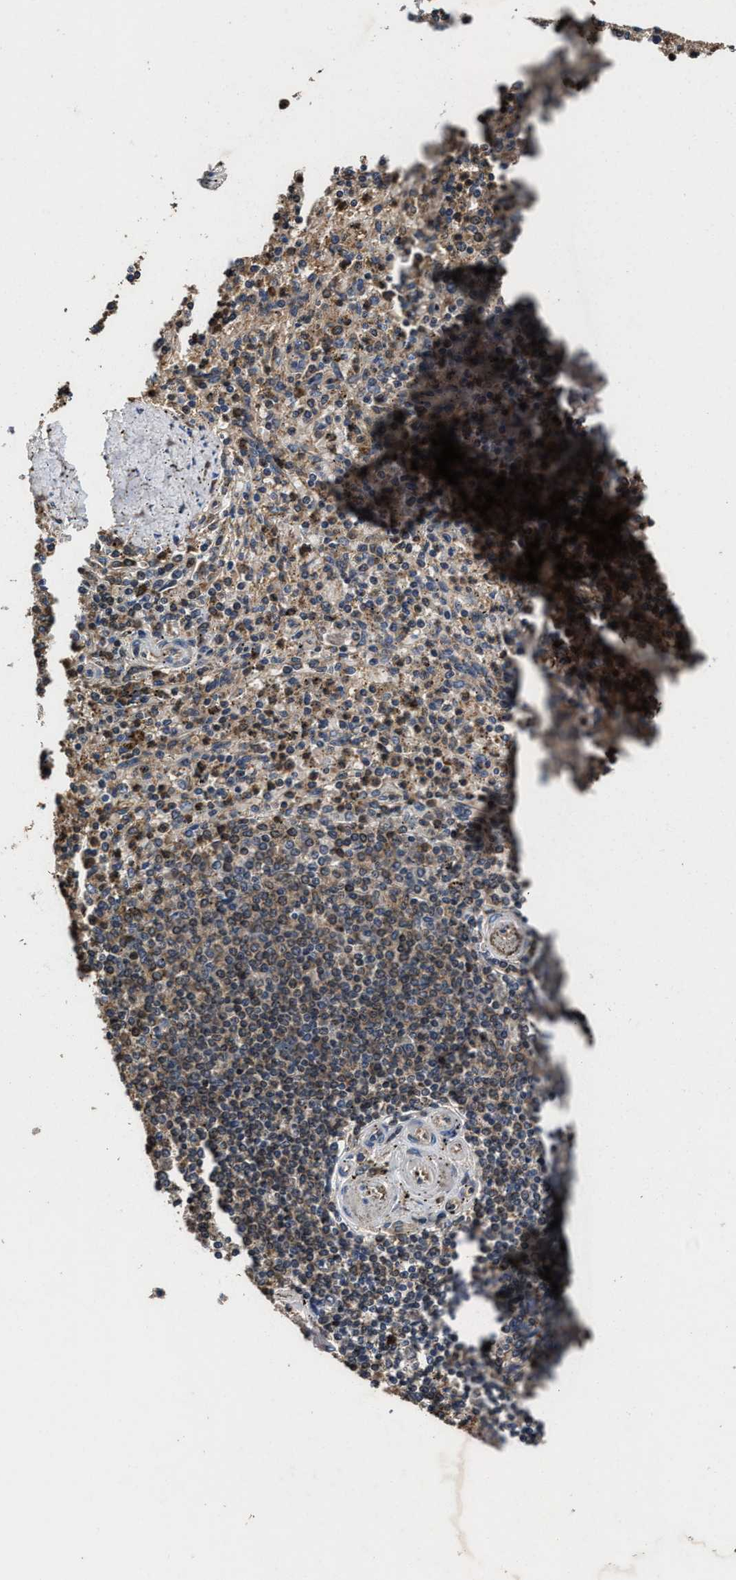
{"staining": {"intensity": "weak", "quantity": ">75%", "location": "cytoplasmic/membranous"}, "tissue": "spleen", "cell_type": "Cells in red pulp", "image_type": "normal", "snomed": [{"axis": "morphology", "description": "Normal tissue, NOS"}, {"axis": "topography", "description": "Spleen"}], "caption": "The histopathology image exhibits immunohistochemical staining of unremarkable spleen. There is weak cytoplasmic/membranous staining is present in approximately >75% of cells in red pulp. The protein is shown in brown color, while the nuclei are stained blue.", "gene": "EBAG9", "patient": {"sex": "male", "age": 72}}